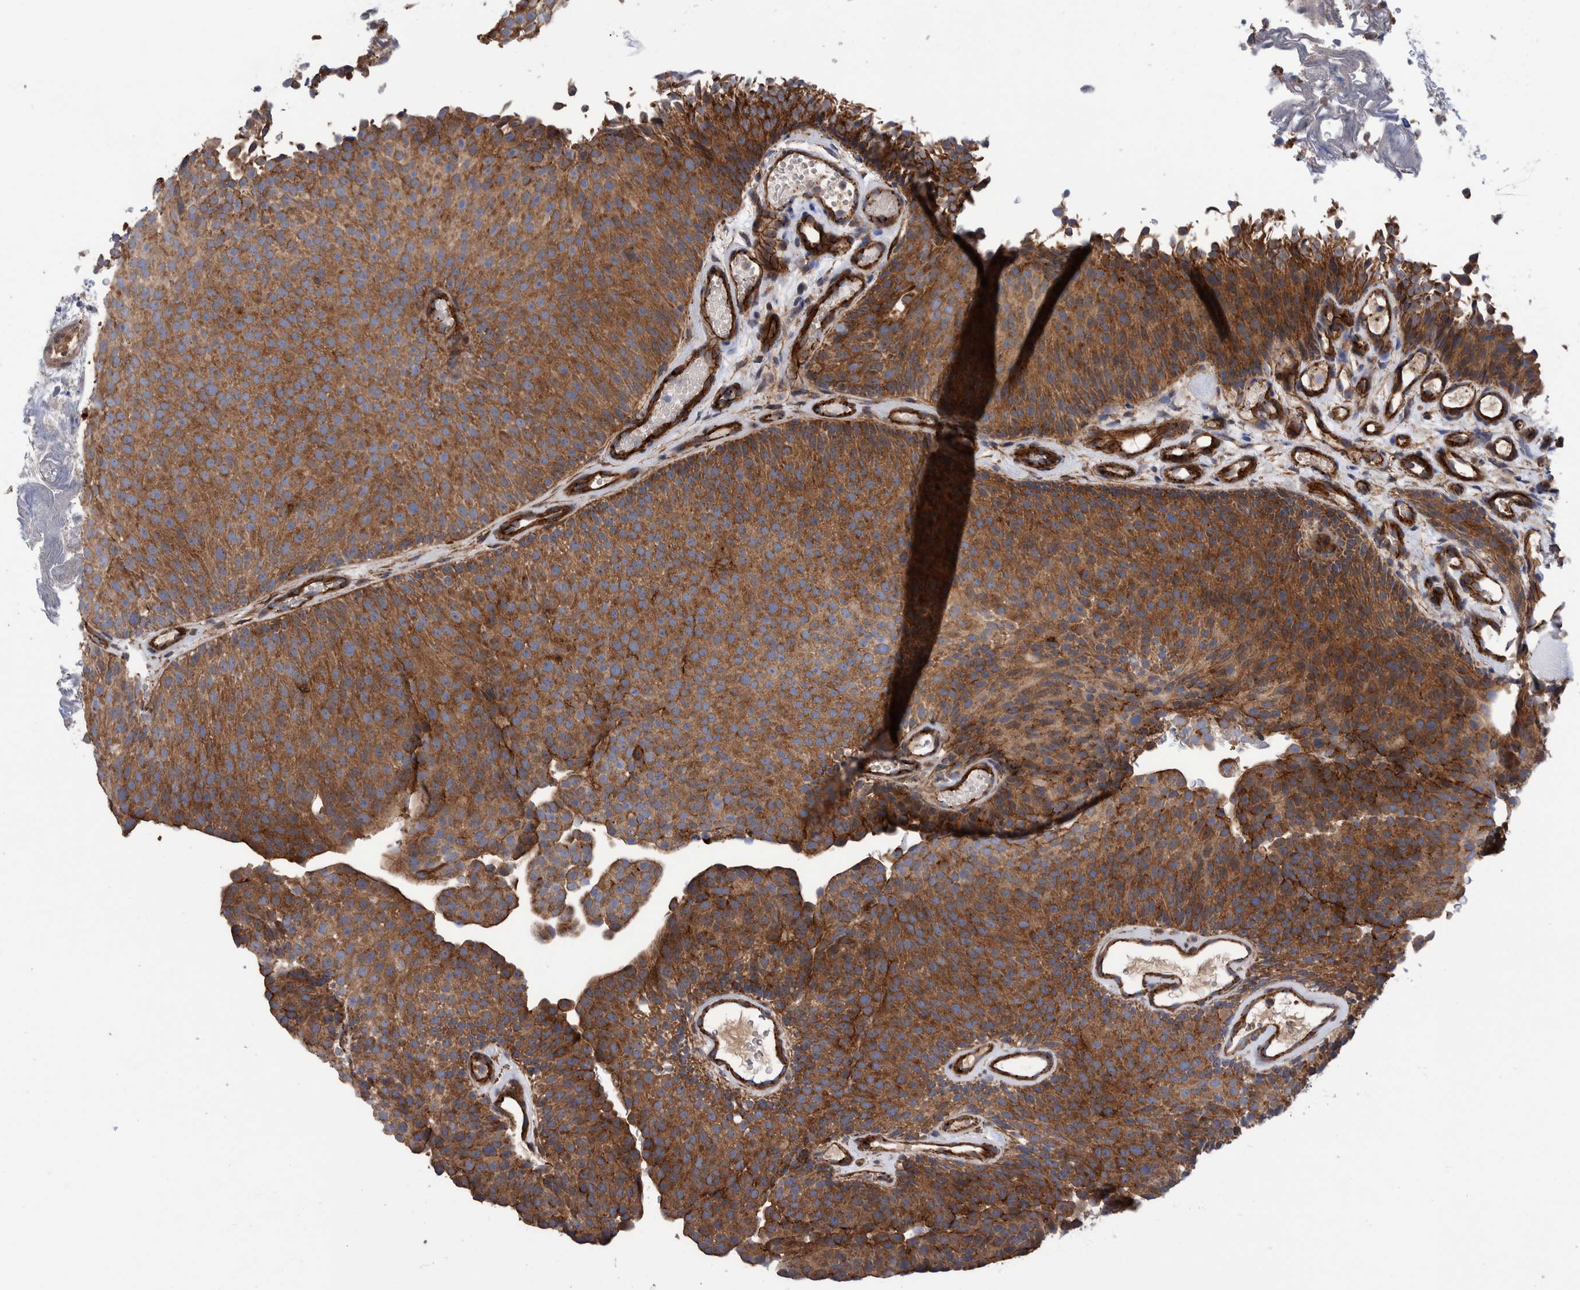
{"staining": {"intensity": "moderate", "quantity": ">75%", "location": "cytoplasmic/membranous"}, "tissue": "urothelial cancer", "cell_type": "Tumor cells", "image_type": "cancer", "snomed": [{"axis": "morphology", "description": "Urothelial carcinoma, Low grade"}, {"axis": "topography", "description": "Urinary bladder"}], "caption": "A brown stain labels moderate cytoplasmic/membranous positivity of a protein in urothelial cancer tumor cells.", "gene": "SLC25A10", "patient": {"sex": "male", "age": 78}}